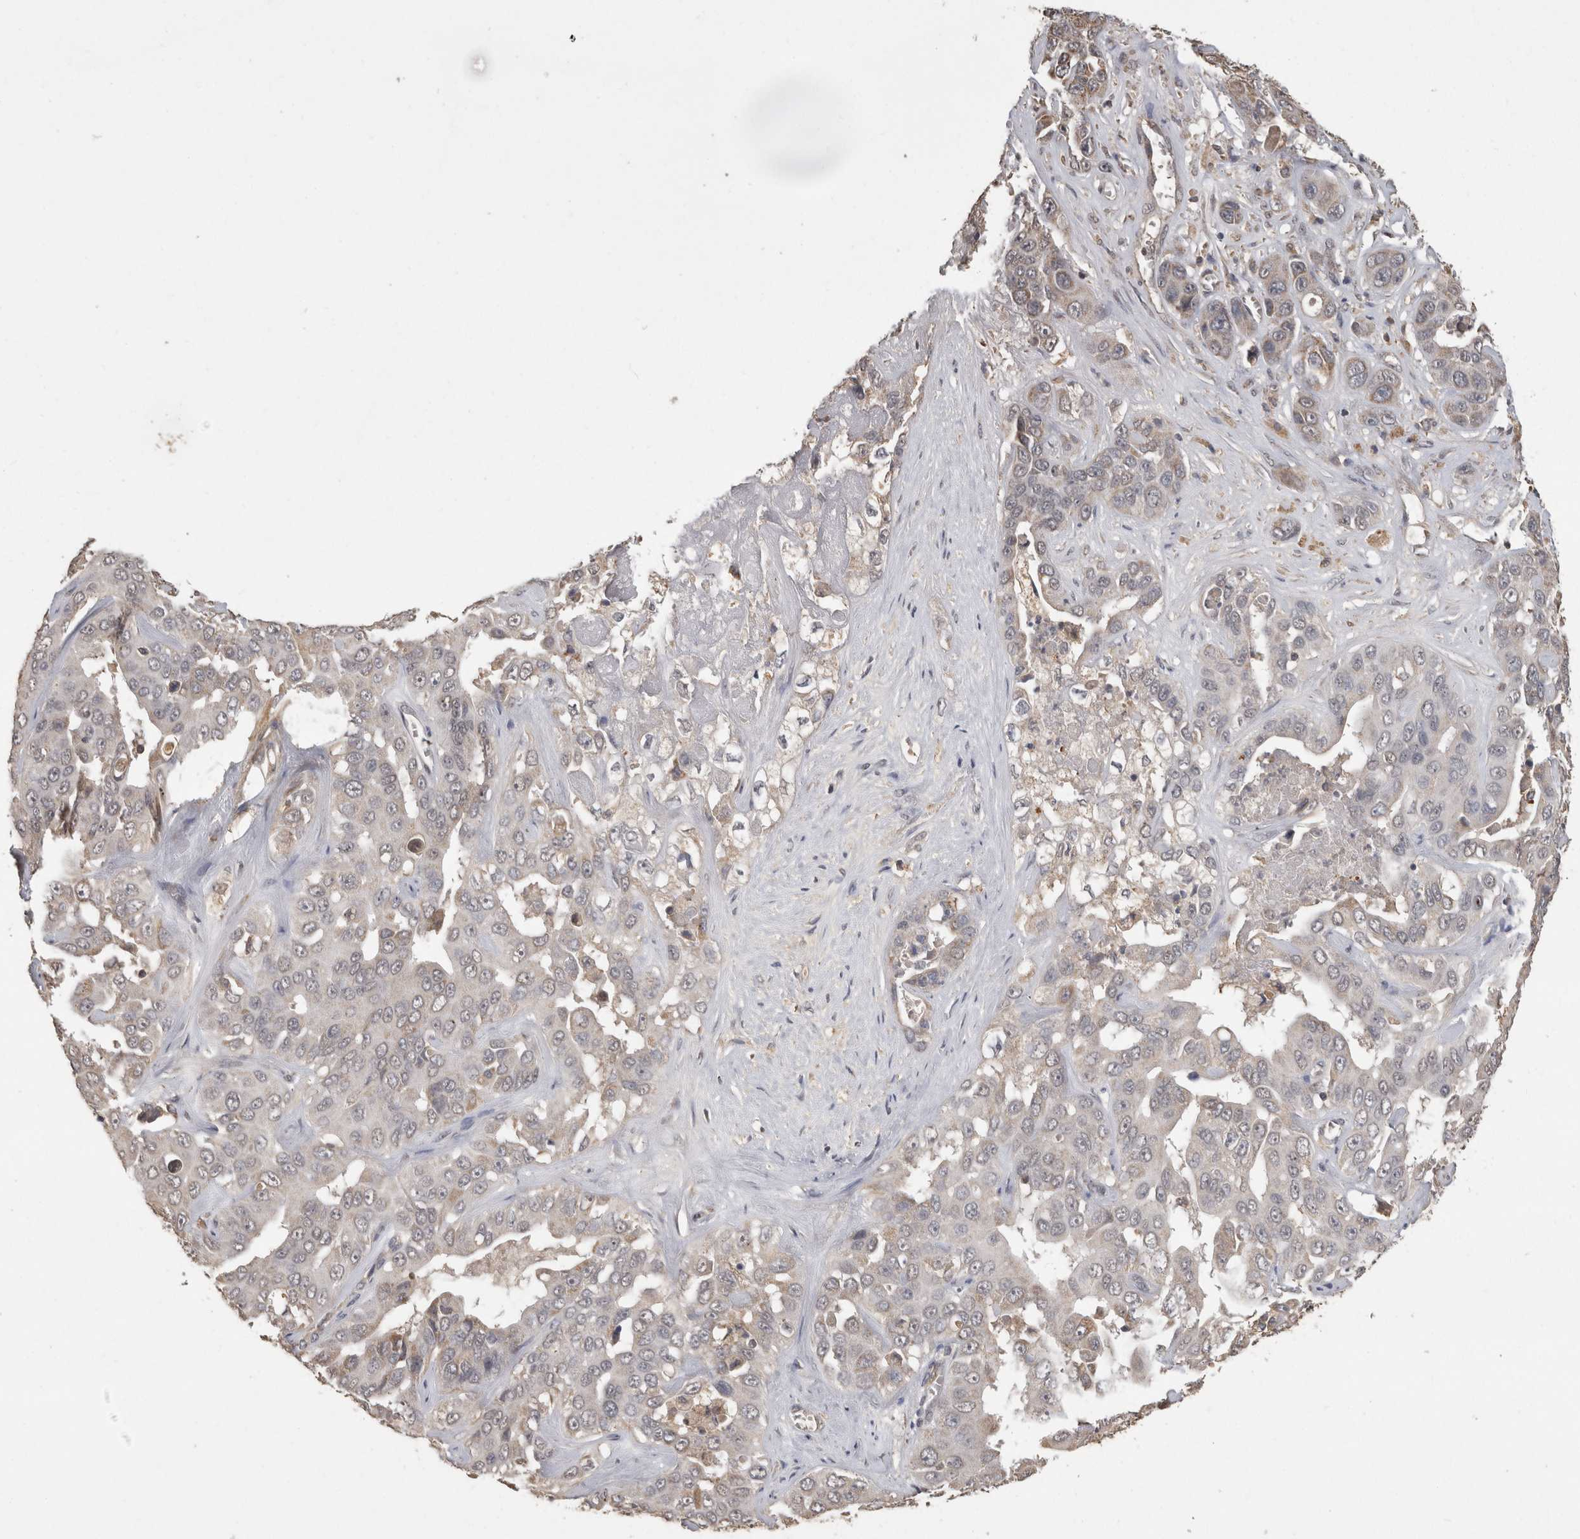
{"staining": {"intensity": "negative", "quantity": "none", "location": "none"}, "tissue": "liver cancer", "cell_type": "Tumor cells", "image_type": "cancer", "snomed": [{"axis": "morphology", "description": "Cholangiocarcinoma"}, {"axis": "topography", "description": "Liver"}], "caption": "Immunohistochemistry histopathology image of liver cholangiocarcinoma stained for a protein (brown), which demonstrates no positivity in tumor cells.", "gene": "PREP", "patient": {"sex": "female", "age": 52}}